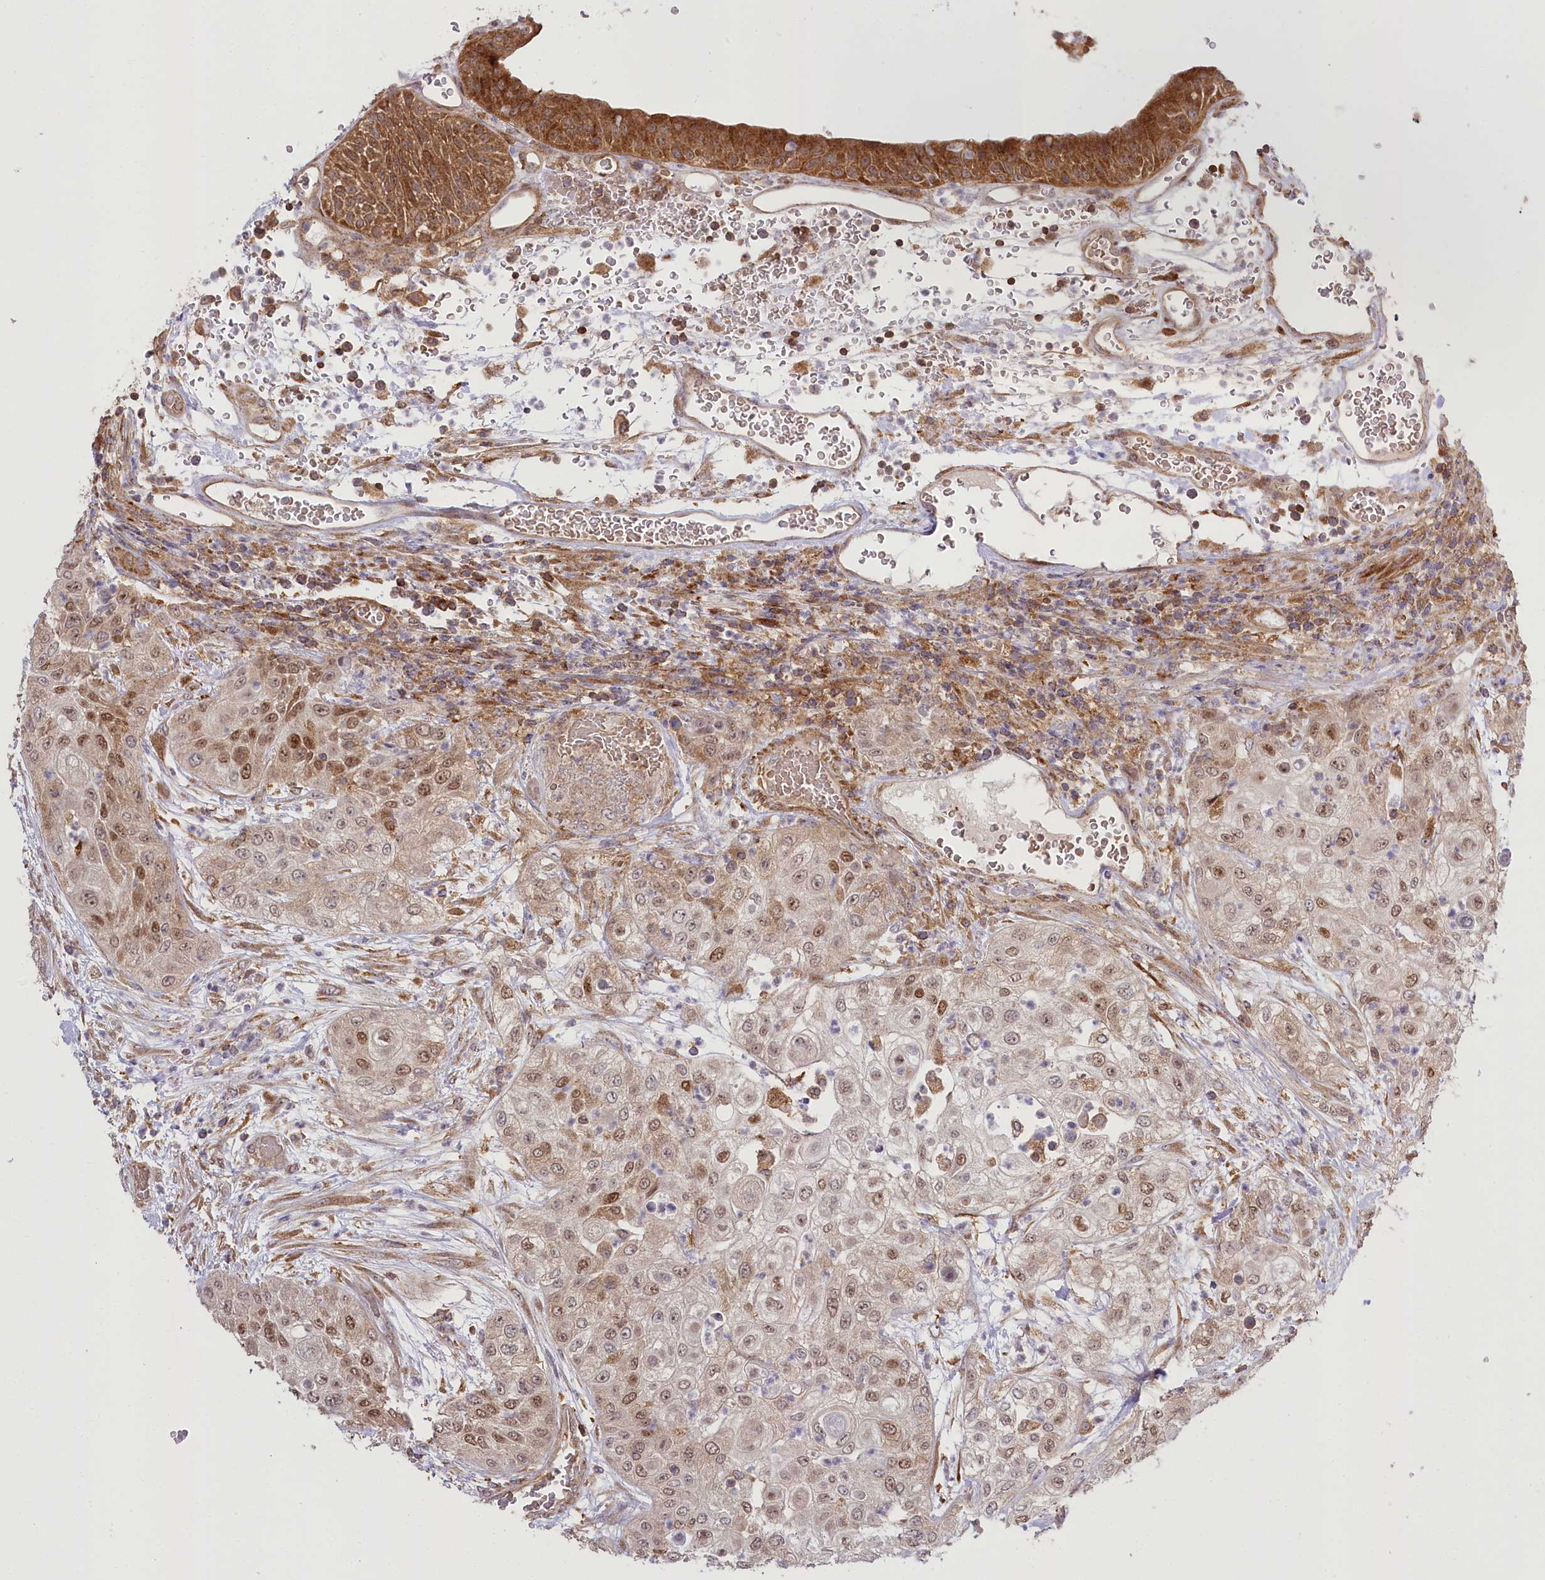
{"staining": {"intensity": "moderate", "quantity": "25%-75%", "location": "nuclear"}, "tissue": "urothelial cancer", "cell_type": "Tumor cells", "image_type": "cancer", "snomed": [{"axis": "morphology", "description": "Urothelial carcinoma, High grade"}, {"axis": "topography", "description": "Urinary bladder"}], "caption": "DAB immunohistochemical staining of urothelial cancer displays moderate nuclear protein expression in approximately 25%-75% of tumor cells.", "gene": "CCDC91", "patient": {"sex": "female", "age": 79}}